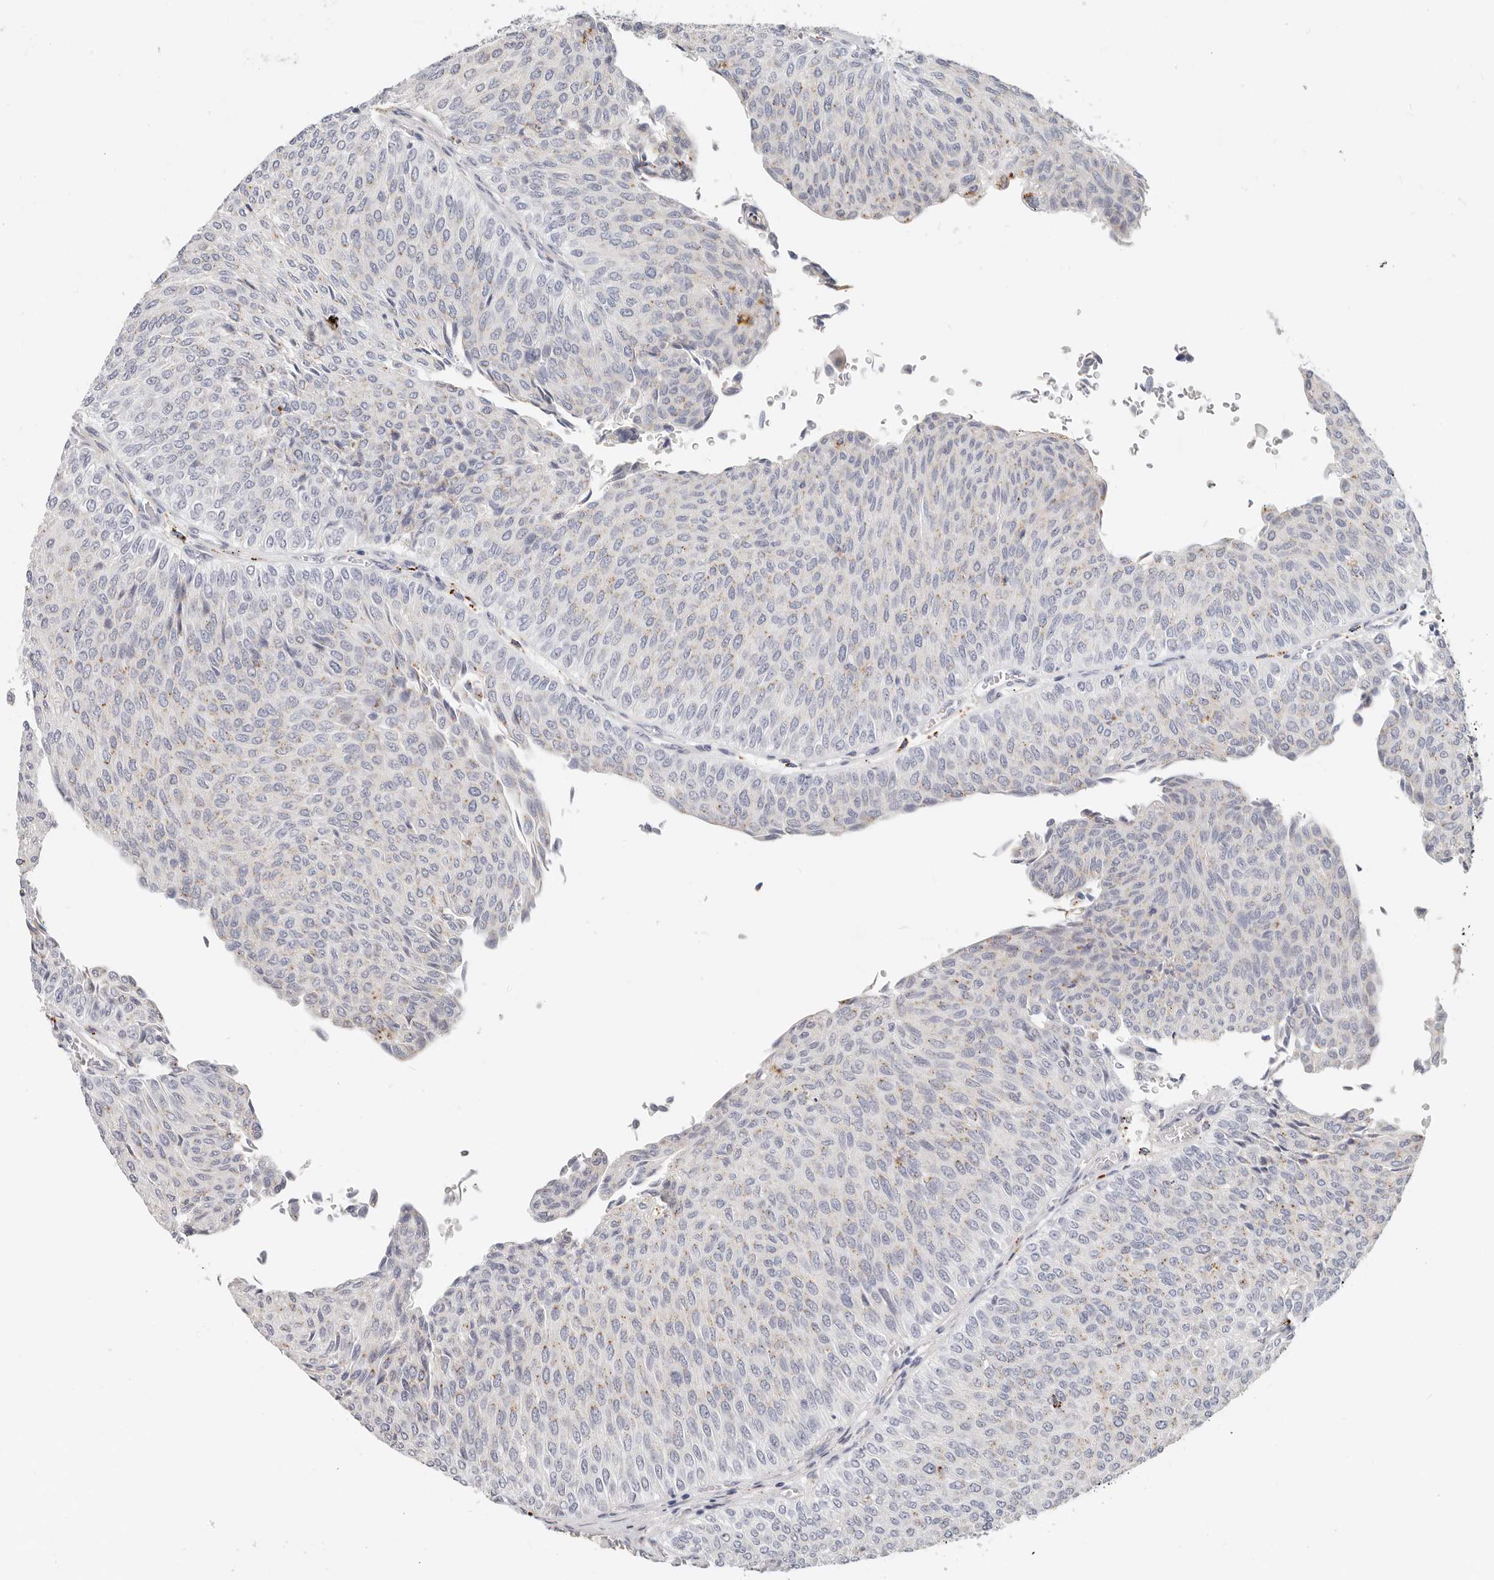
{"staining": {"intensity": "negative", "quantity": "none", "location": "none"}, "tissue": "urothelial cancer", "cell_type": "Tumor cells", "image_type": "cancer", "snomed": [{"axis": "morphology", "description": "Urothelial carcinoma, Low grade"}, {"axis": "topography", "description": "Urinary bladder"}], "caption": "Immunohistochemistry of human urothelial carcinoma (low-grade) reveals no staining in tumor cells. (Brightfield microscopy of DAB (3,3'-diaminobenzidine) immunohistochemistry at high magnification).", "gene": "ZRANB1", "patient": {"sex": "male", "age": 78}}